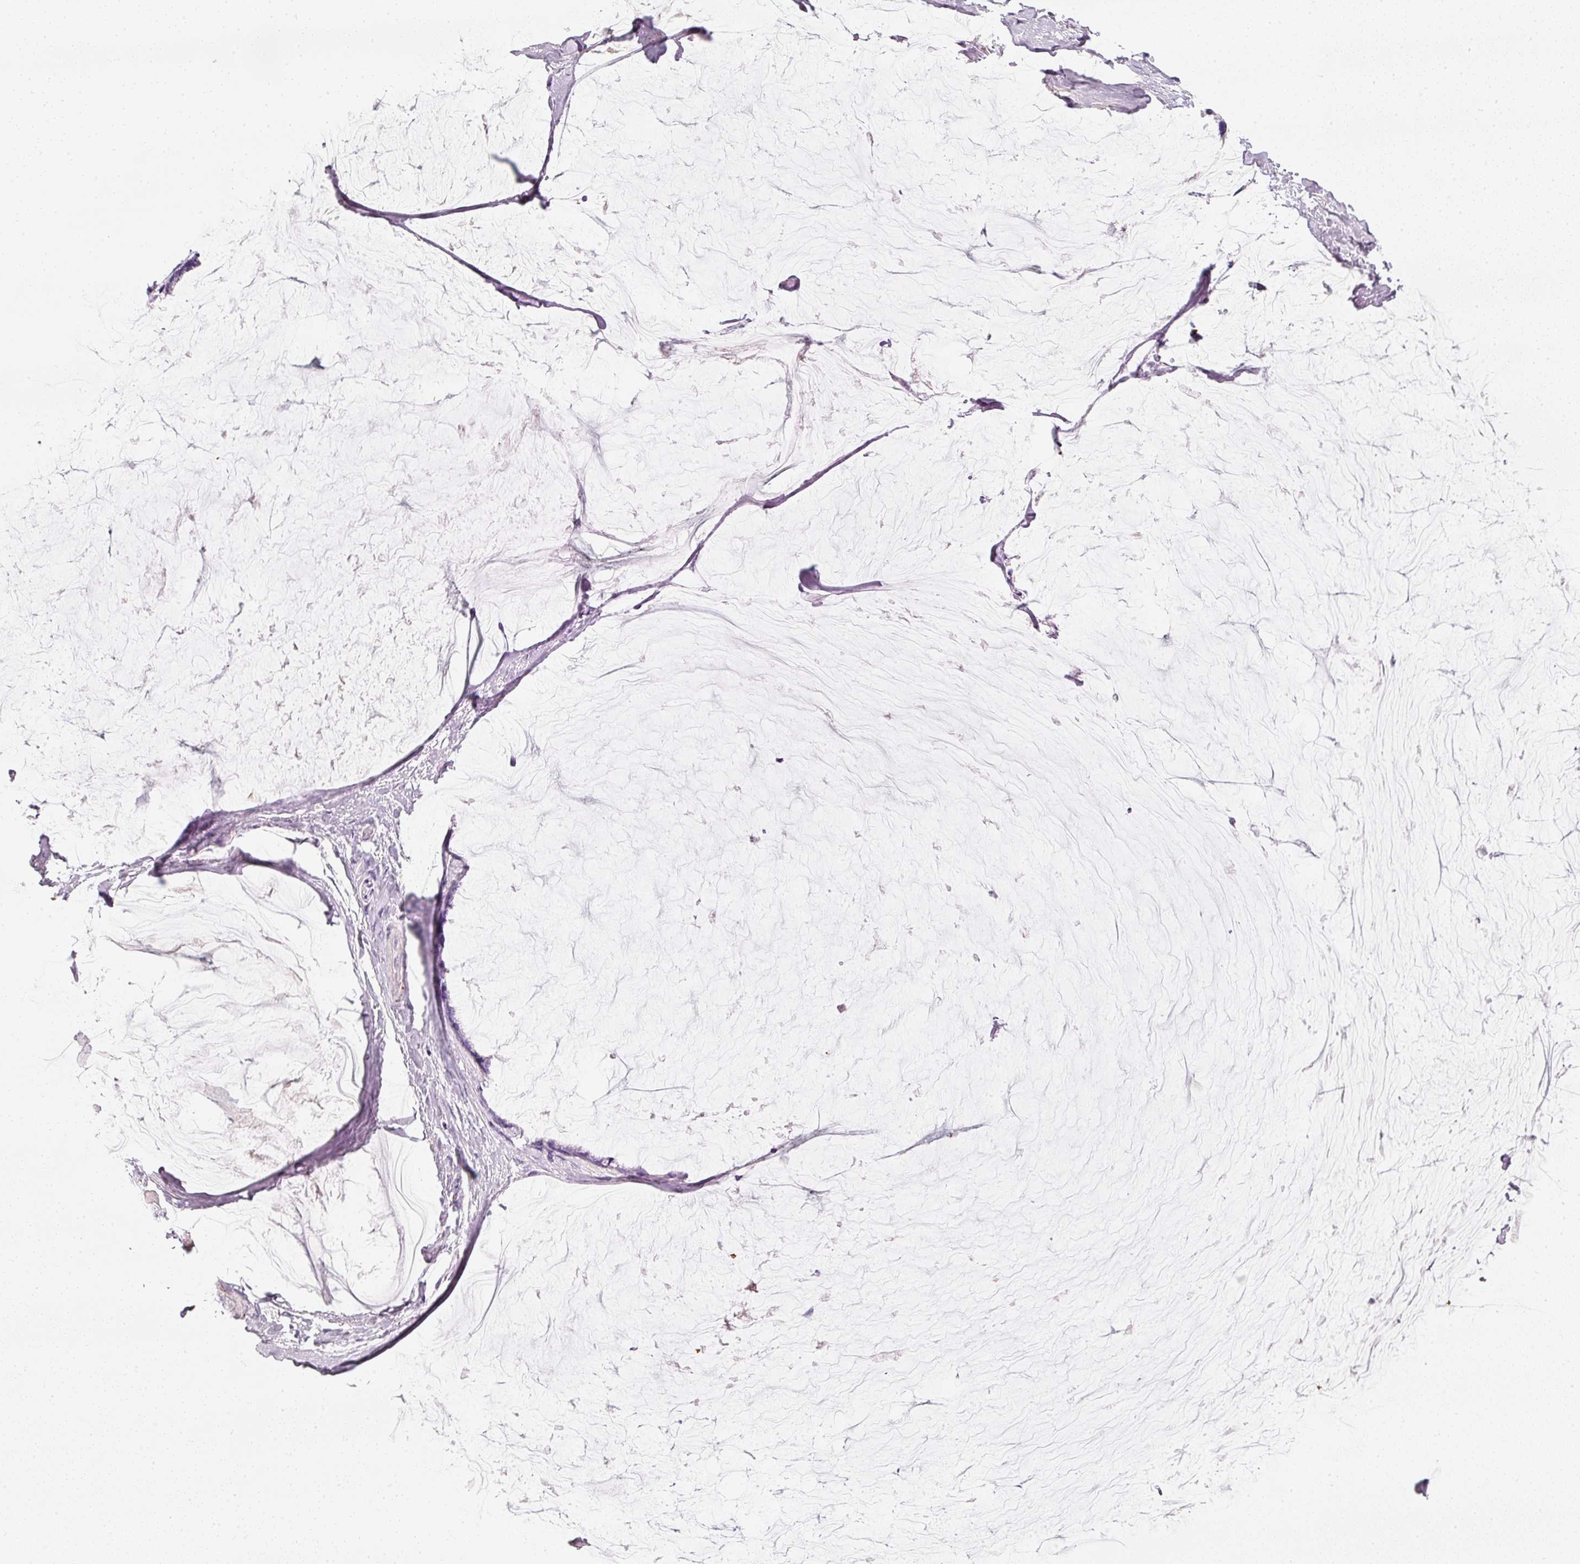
{"staining": {"intensity": "negative", "quantity": "none", "location": "none"}, "tissue": "ovarian cancer", "cell_type": "Tumor cells", "image_type": "cancer", "snomed": [{"axis": "morphology", "description": "Cystadenocarcinoma, mucinous, NOS"}, {"axis": "topography", "description": "Ovary"}], "caption": "An immunohistochemistry micrograph of ovarian mucinous cystadenocarcinoma is shown. There is no staining in tumor cells of ovarian mucinous cystadenocarcinoma.", "gene": "LECT2", "patient": {"sex": "female", "age": 39}}